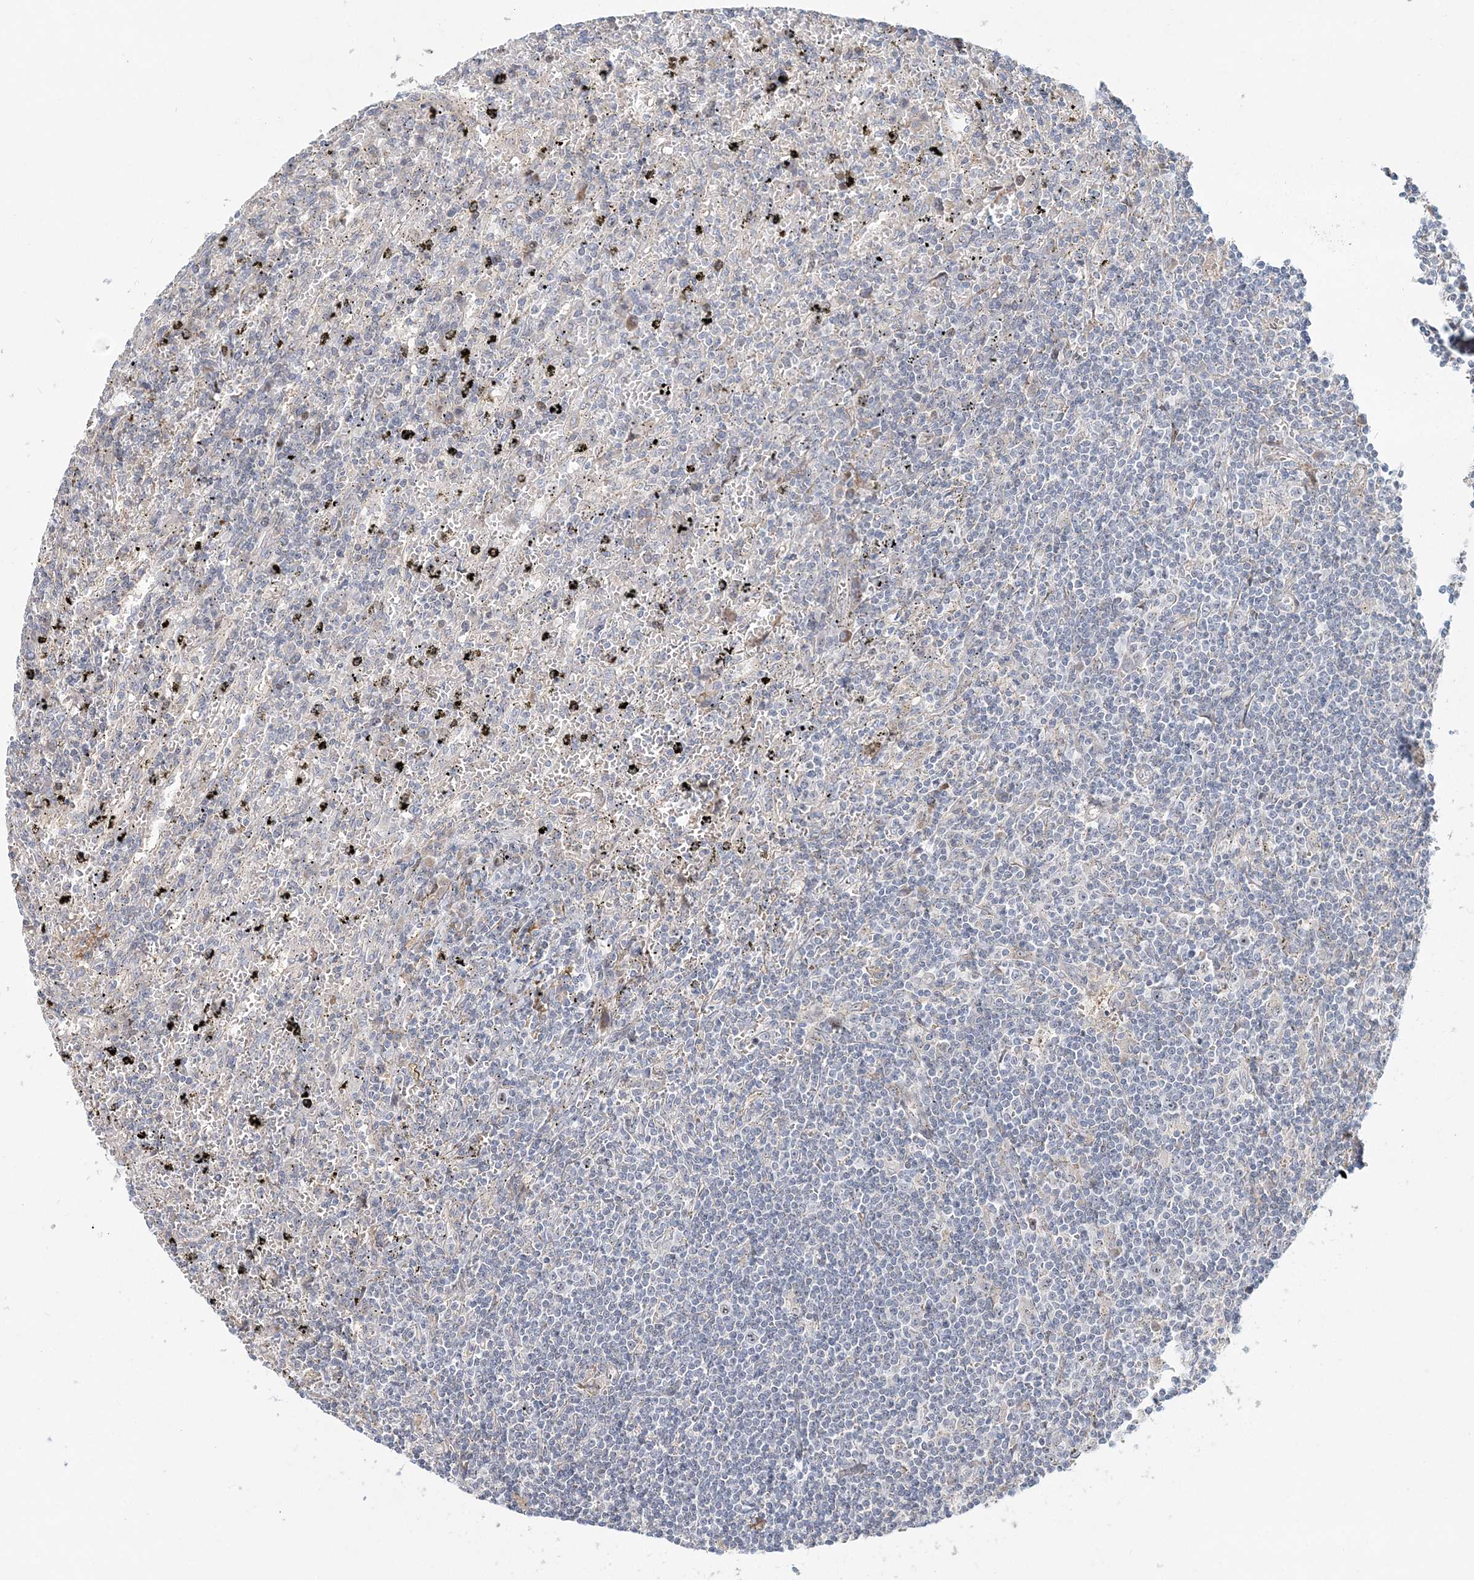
{"staining": {"intensity": "negative", "quantity": "none", "location": "none"}, "tissue": "lymphoma", "cell_type": "Tumor cells", "image_type": "cancer", "snomed": [{"axis": "morphology", "description": "Malignant lymphoma, non-Hodgkin's type, Low grade"}, {"axis": "topography", "description": "Spleen"}], "caption": "There is no significant positivity in tumor cells of malignant lymphoma, non-Hodgkin's type (low-grade).", "gene": "CXXC5", "patient": {"sex": "male", "age": 76}}